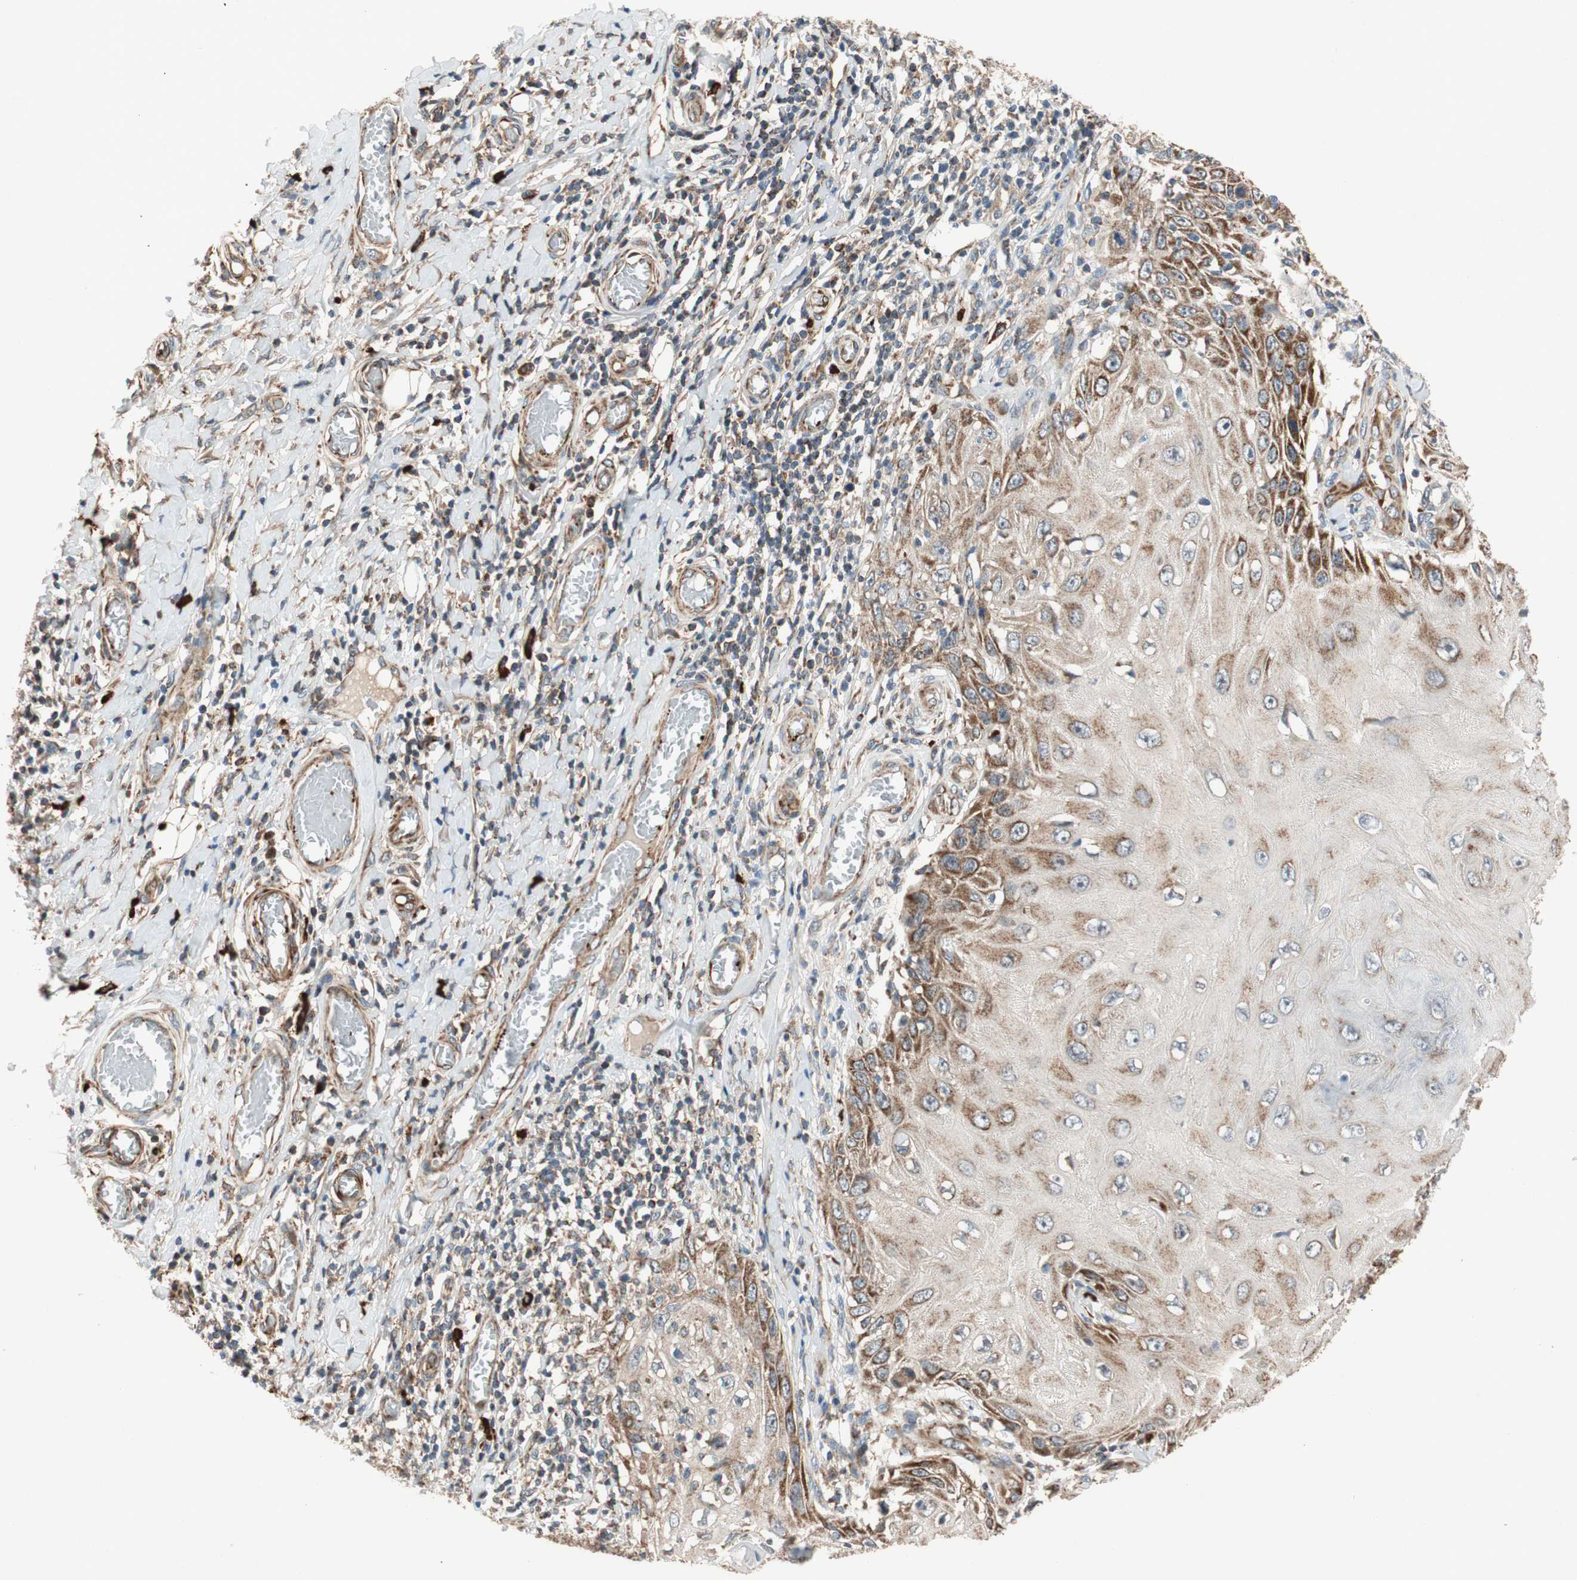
{"staining": {"intensity": "moderate", "quantity": ">75%", "location": "cytoplasmic/membranous"}, "tissue": "skin cancer", "cell_type": "Tumor cells", "image_type": "cancer", "snomed": [{"axis": "morphology", "description": "Squamous cell carcinoma, NOS"}, {"axis": "topography", "description": "Skin"}], "caption": "This micrograph shows immunohistochemistry (IHC) staining of skin cancer, with medium moderate cytoplasmic/membranous staining in approximately >75% of tumor cells.", "gene": "AKAP1", "patient": {"sex": "female", "age": 73}}